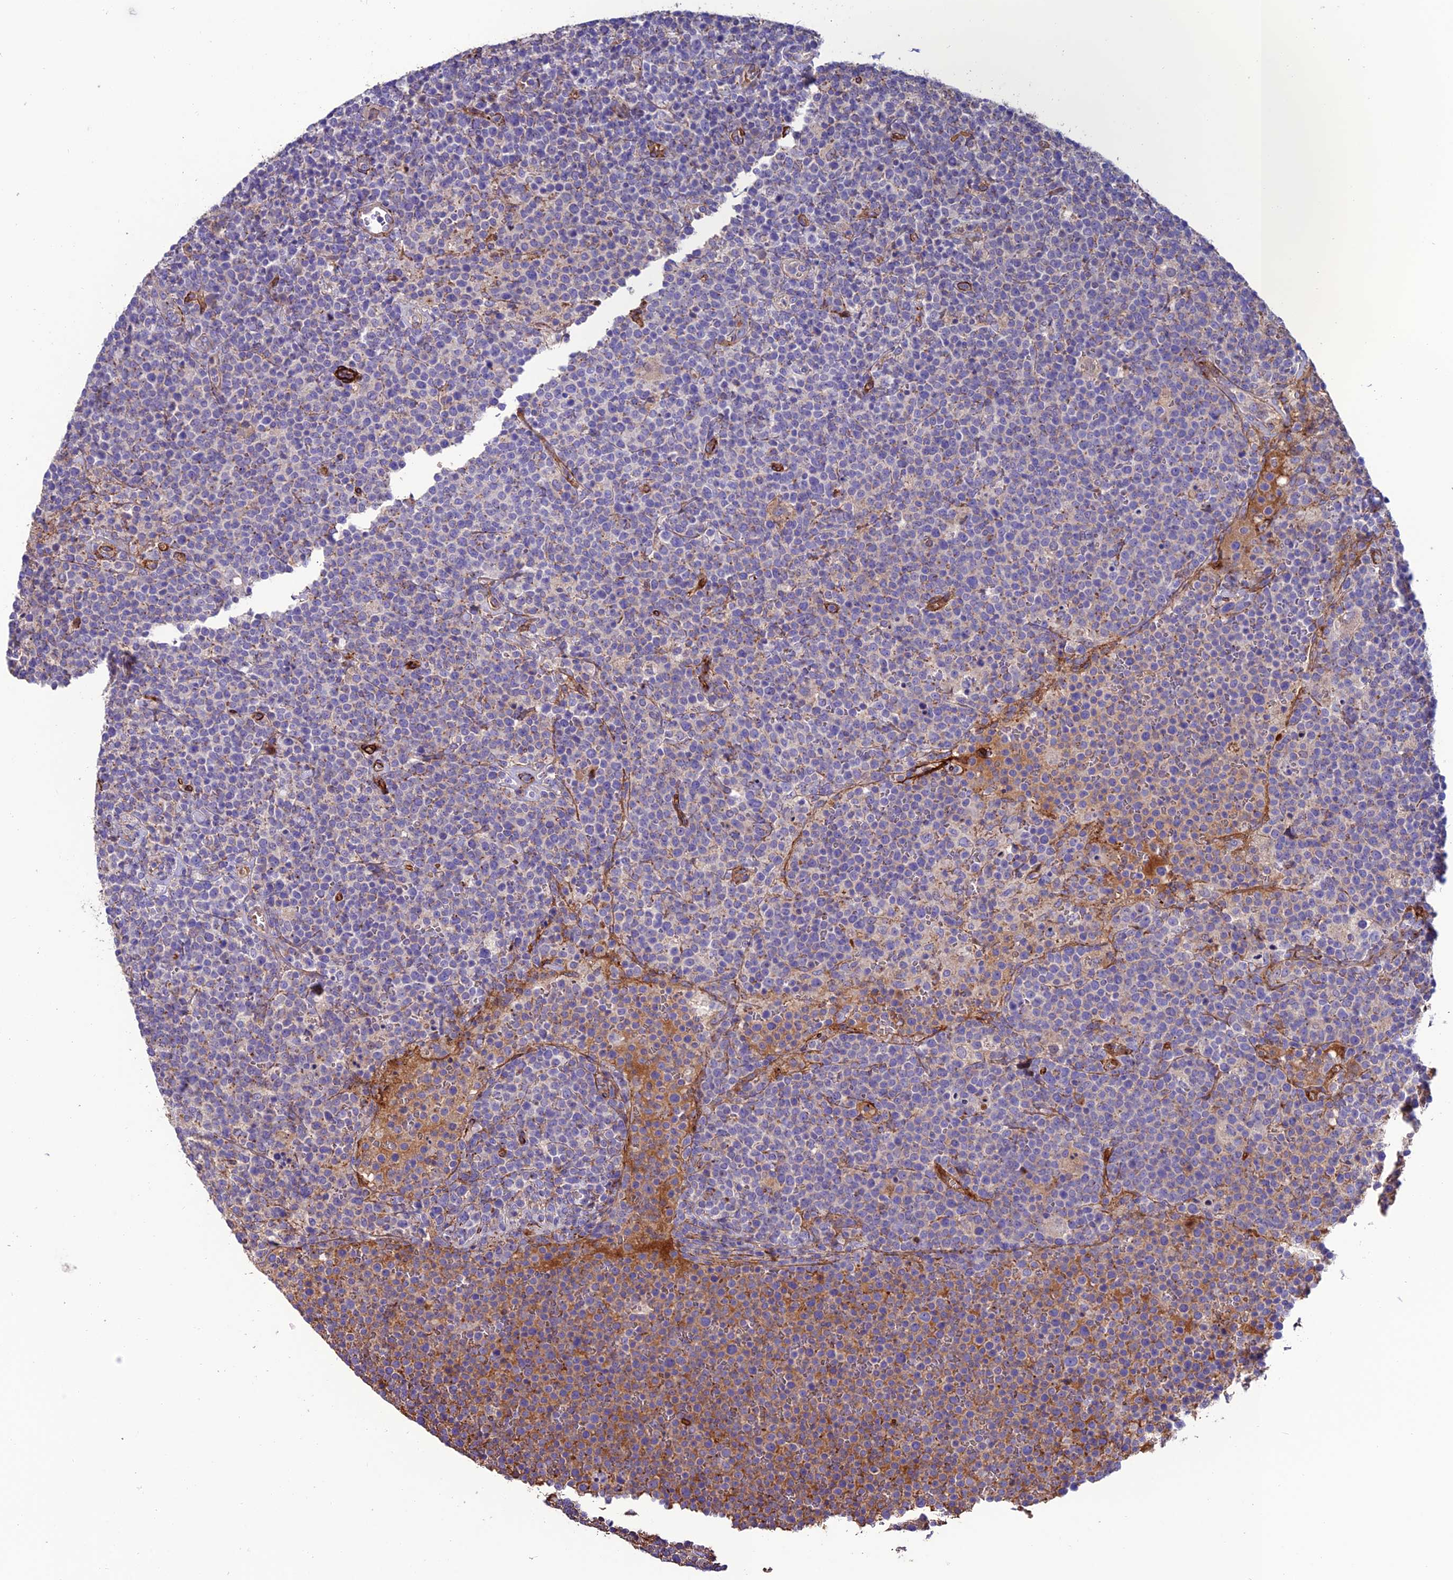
{"staining": {"intensity": "negative", "quantity": "none", "location": "none"}, "tissue": "lymphoma", "cell_type": "Tumor cells", "image_type": "cancer", "snomed": [{"axis": "morphology", "description": "Malignant lymphoma, non-Hodgkin's type, High grade"}, {"axis": "topography", "description": "Lymph node"}], "caption": "Immunohistochemistry photomicrograph of neoplastic tissue: human malignant lymphoma, non-Hodgkin's type (high-grade) stained with DAB displays no significant protein expression in tumor cells.", "gene": "REX1BD", "patient": {"sex": "male", "age": 61}}